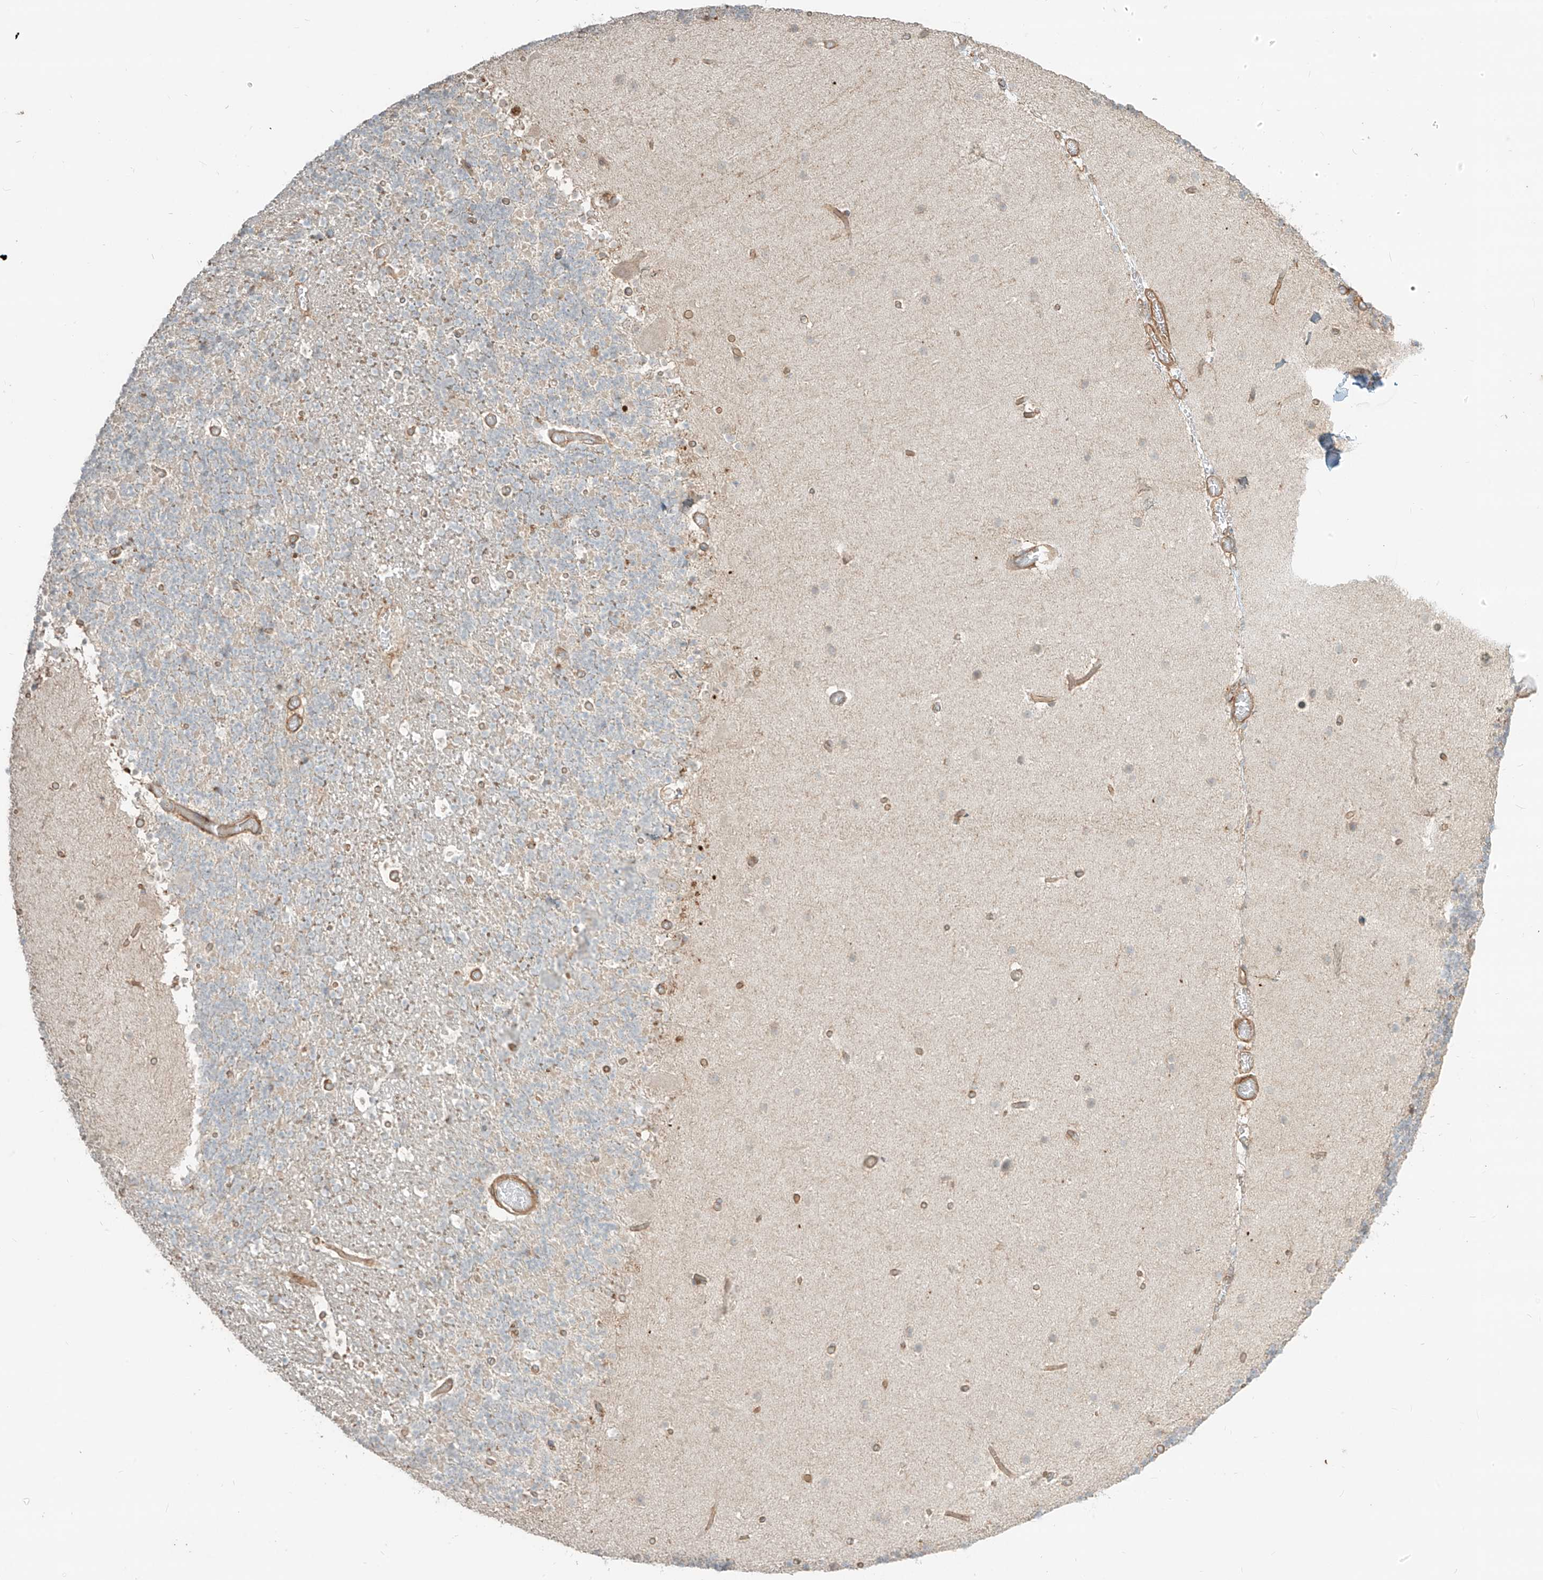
{"staining": {"intensity": "negative", "quantity": "none", "location": "none"}, "tissue": "cerebellum", "cell_type": "Cells in granular layer", "image_type": "normal", "snomed": [{"axis": "morphology", "description": "Normal tissue, NOS"}, {"axis": "topography", "description": "Cerebellum"}], "caption": "This histopathology image is of unremarkable cerebellum stained with IHC to label a protein in brown with the nuclei are counter-stained blue. There is no staining in cells in granular layer.", "gene": "CCDC115", "patient": {"sex": "male", "age": 57}}